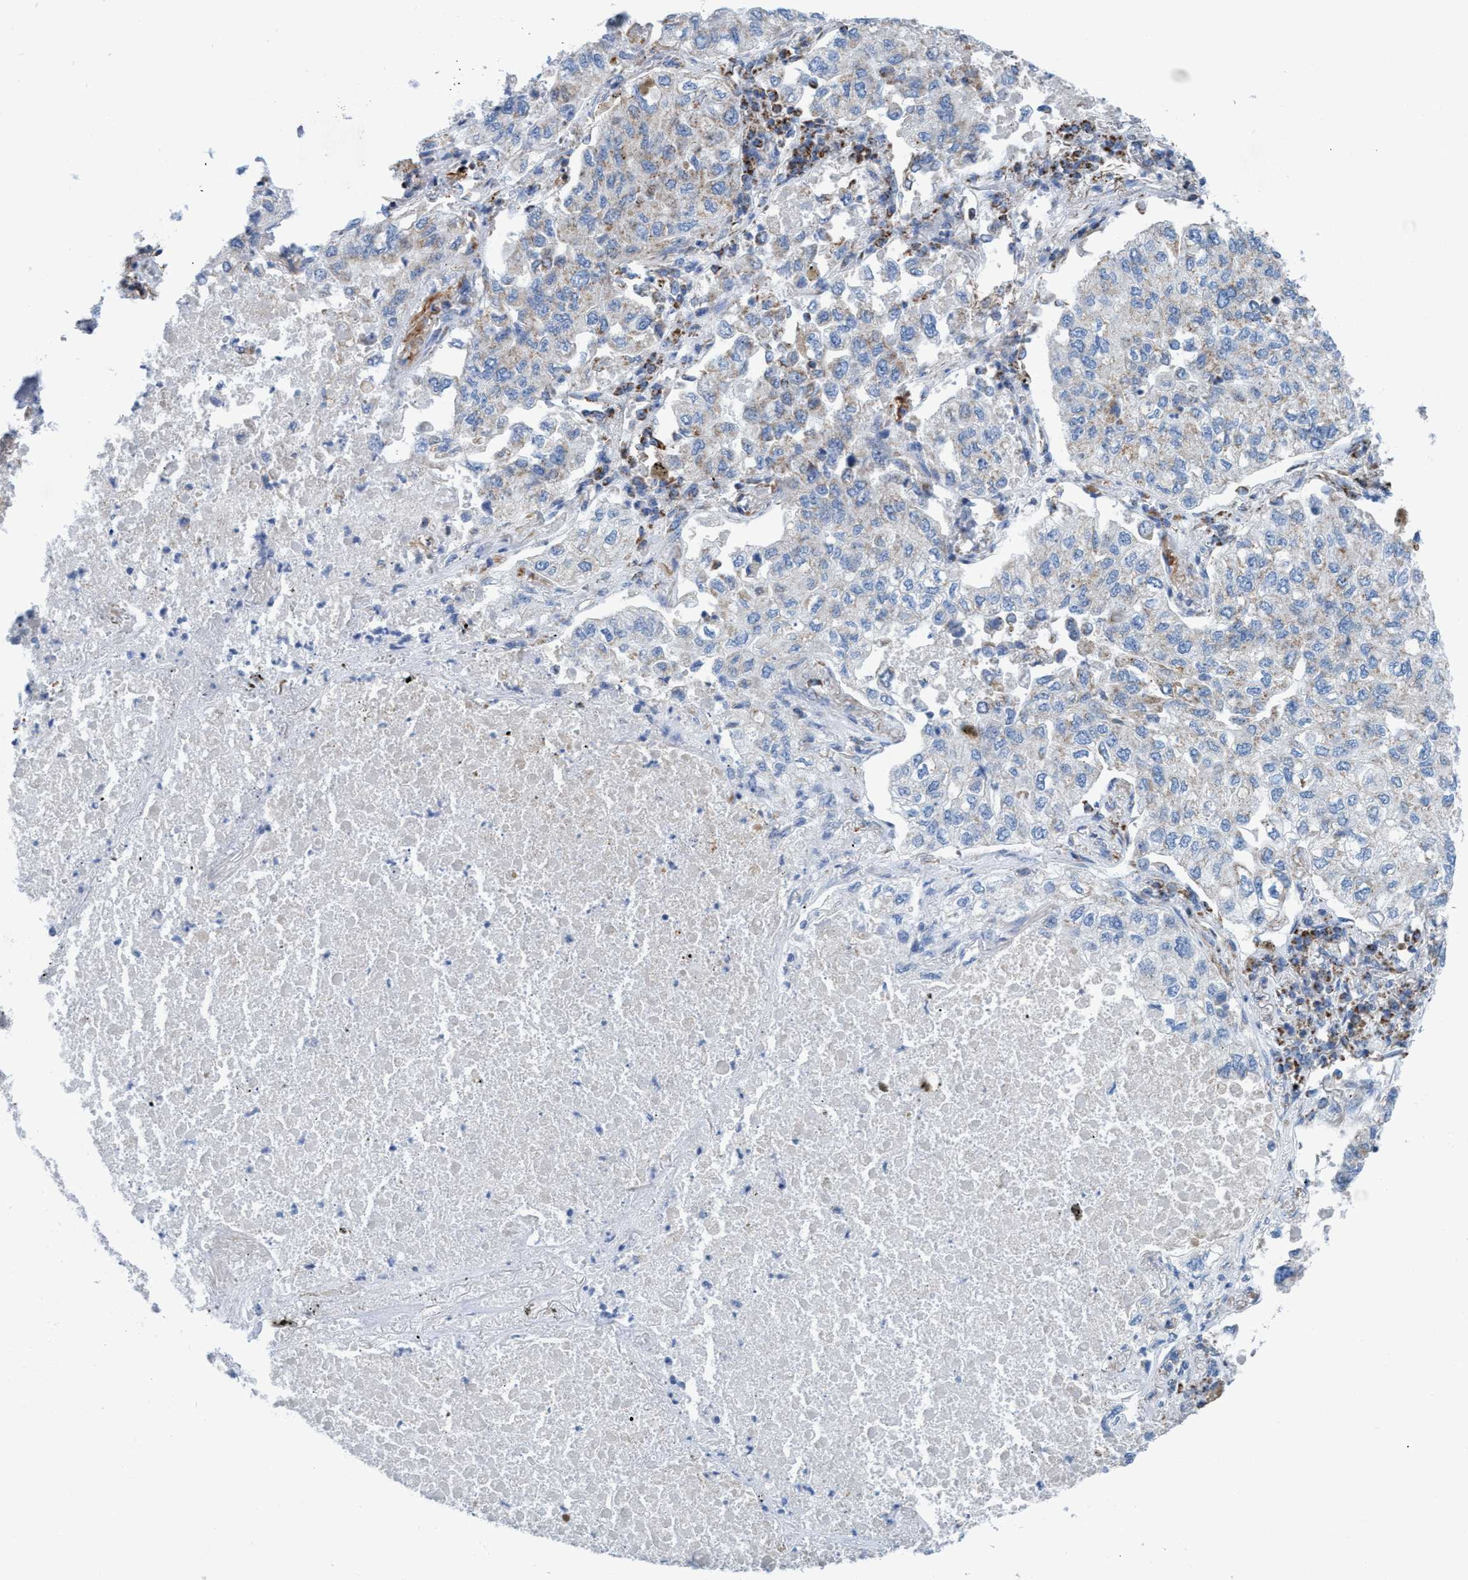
{"staining": {"intensity": "weak", "quantity": "25%-75%", "location": "cytoplasmic/membranous"}, "tissue": "lung cancer", "cell_type": "Tumor cells", "image_type": "cancer", "snomed": [{"axis": "morphology", "description": "Inflammation, NOS"}, {"axis": "morphology", "description": "Adenocarcinoma, NOS"}, {"axis": "topography", "description": "Lung"}], "caption": "Immunohistochemical staining of human lung cancer (adenocarcinoma) shows low levels of weak cytoplasmic/membranous protein expression in approximately 25%-75% of tumor cells.", "gene": "GGA3", "patient": {"sex": "male", "age": 63}}